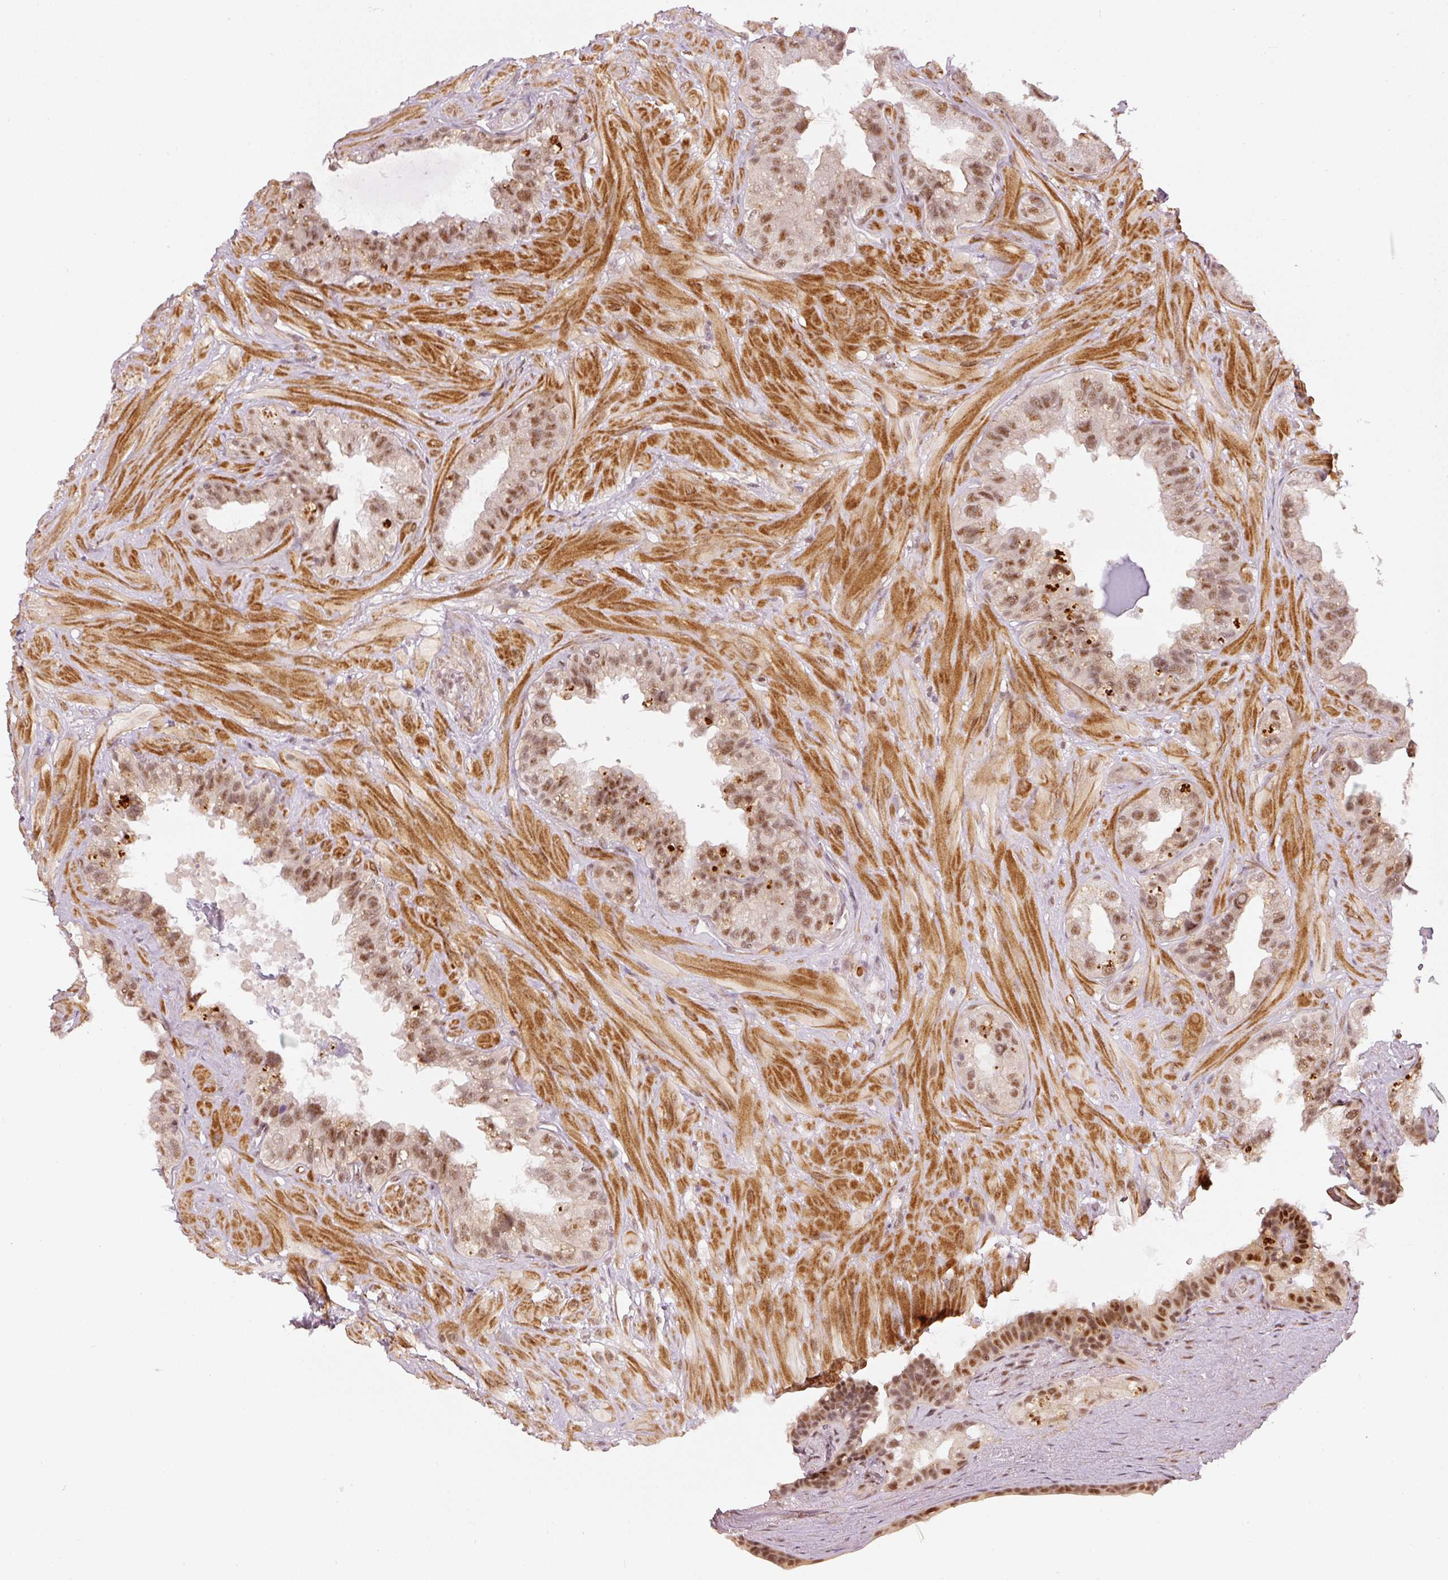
{"staining": {"intensity": "moderate", "quantity": ">75%", "location": "nuclear"}, "tissue": "seminal vesicle", "cell_type": "Glandular cells", "image_type": "normal", "snomed": [{"axis": "morphology", "description": "Normal tissue, NOS"}, {"axis": "topography", "description": "Seminal veicle"}, {"axis": "topography", "description": "Peripheral nerve tissue"}], "caption": "Immunohistochemistry of benign seminal vesicle exhibits medium levels of moderate nuclear positivity in about >75% of glandular cells. (Stains: DAB (3,3'-diaminobenzidine) in brown, nuclei in blue, Microscopy: brightfield microscopy at high magnification).", "gene": "THOC6", "patient": {"sex": "male", "age": 76}}